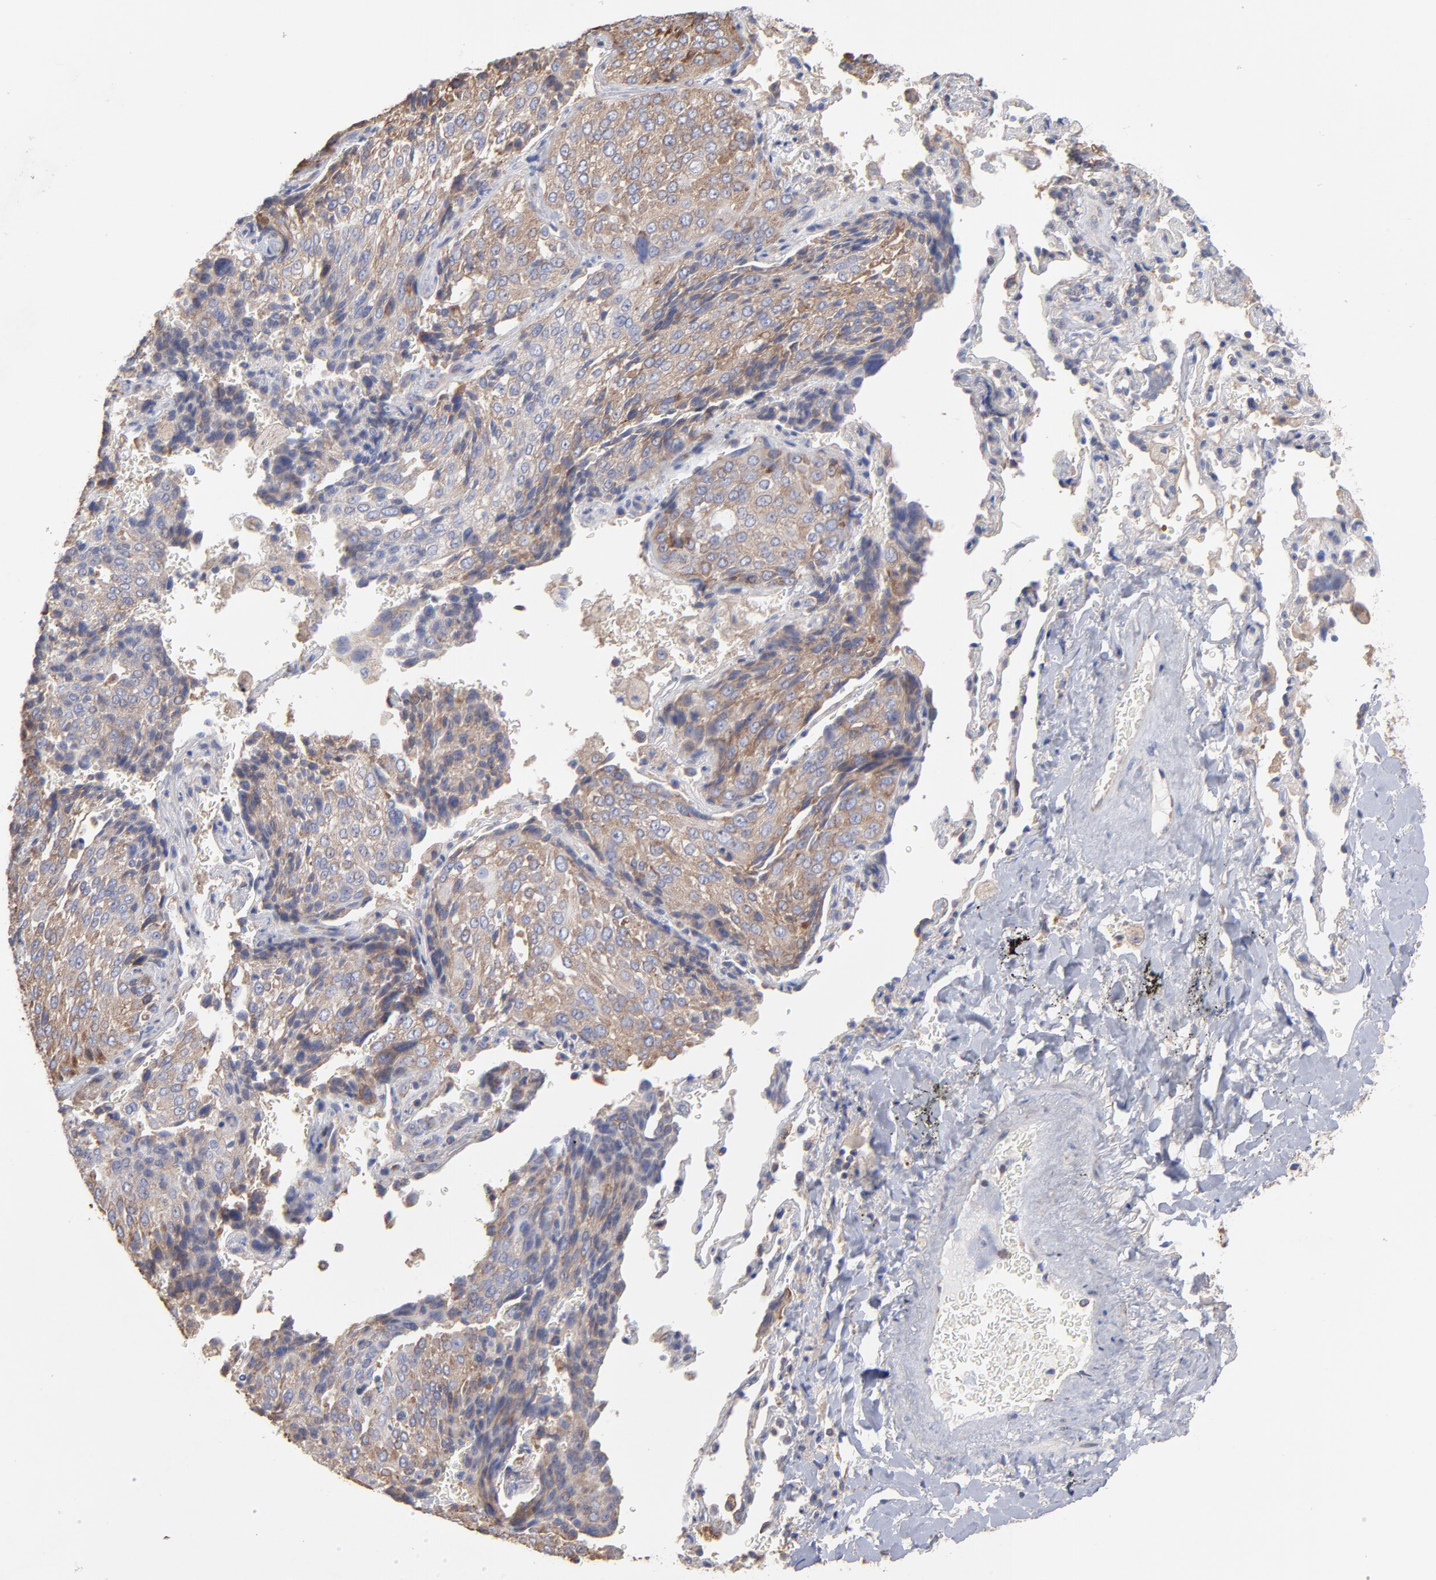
{"staining": {"intensity": "moderate", "quantity": ">75%", "location": "cytoplasmic/membranous"}, "tissue": "lung cancer", "cell_type": "Tumor cells", "image_type": "cancer", "snomed": [{"axis": "morphology", "description": "Squamous cell carcinoma, NOS"}, {"axis": "topography", "description": "Lung"}], "caption": "Immunohistochemical staining of human squamous cell carcinoma (lung) exhibits medium levels of moderate cytoplasmic/membranous positivity in approximately >75% of tumor cells. (DAB IHC, brown staining for protein, blue staining for nuclei).", "gene": "RPL3", "patient": {"sex": "male", "age": 54}}